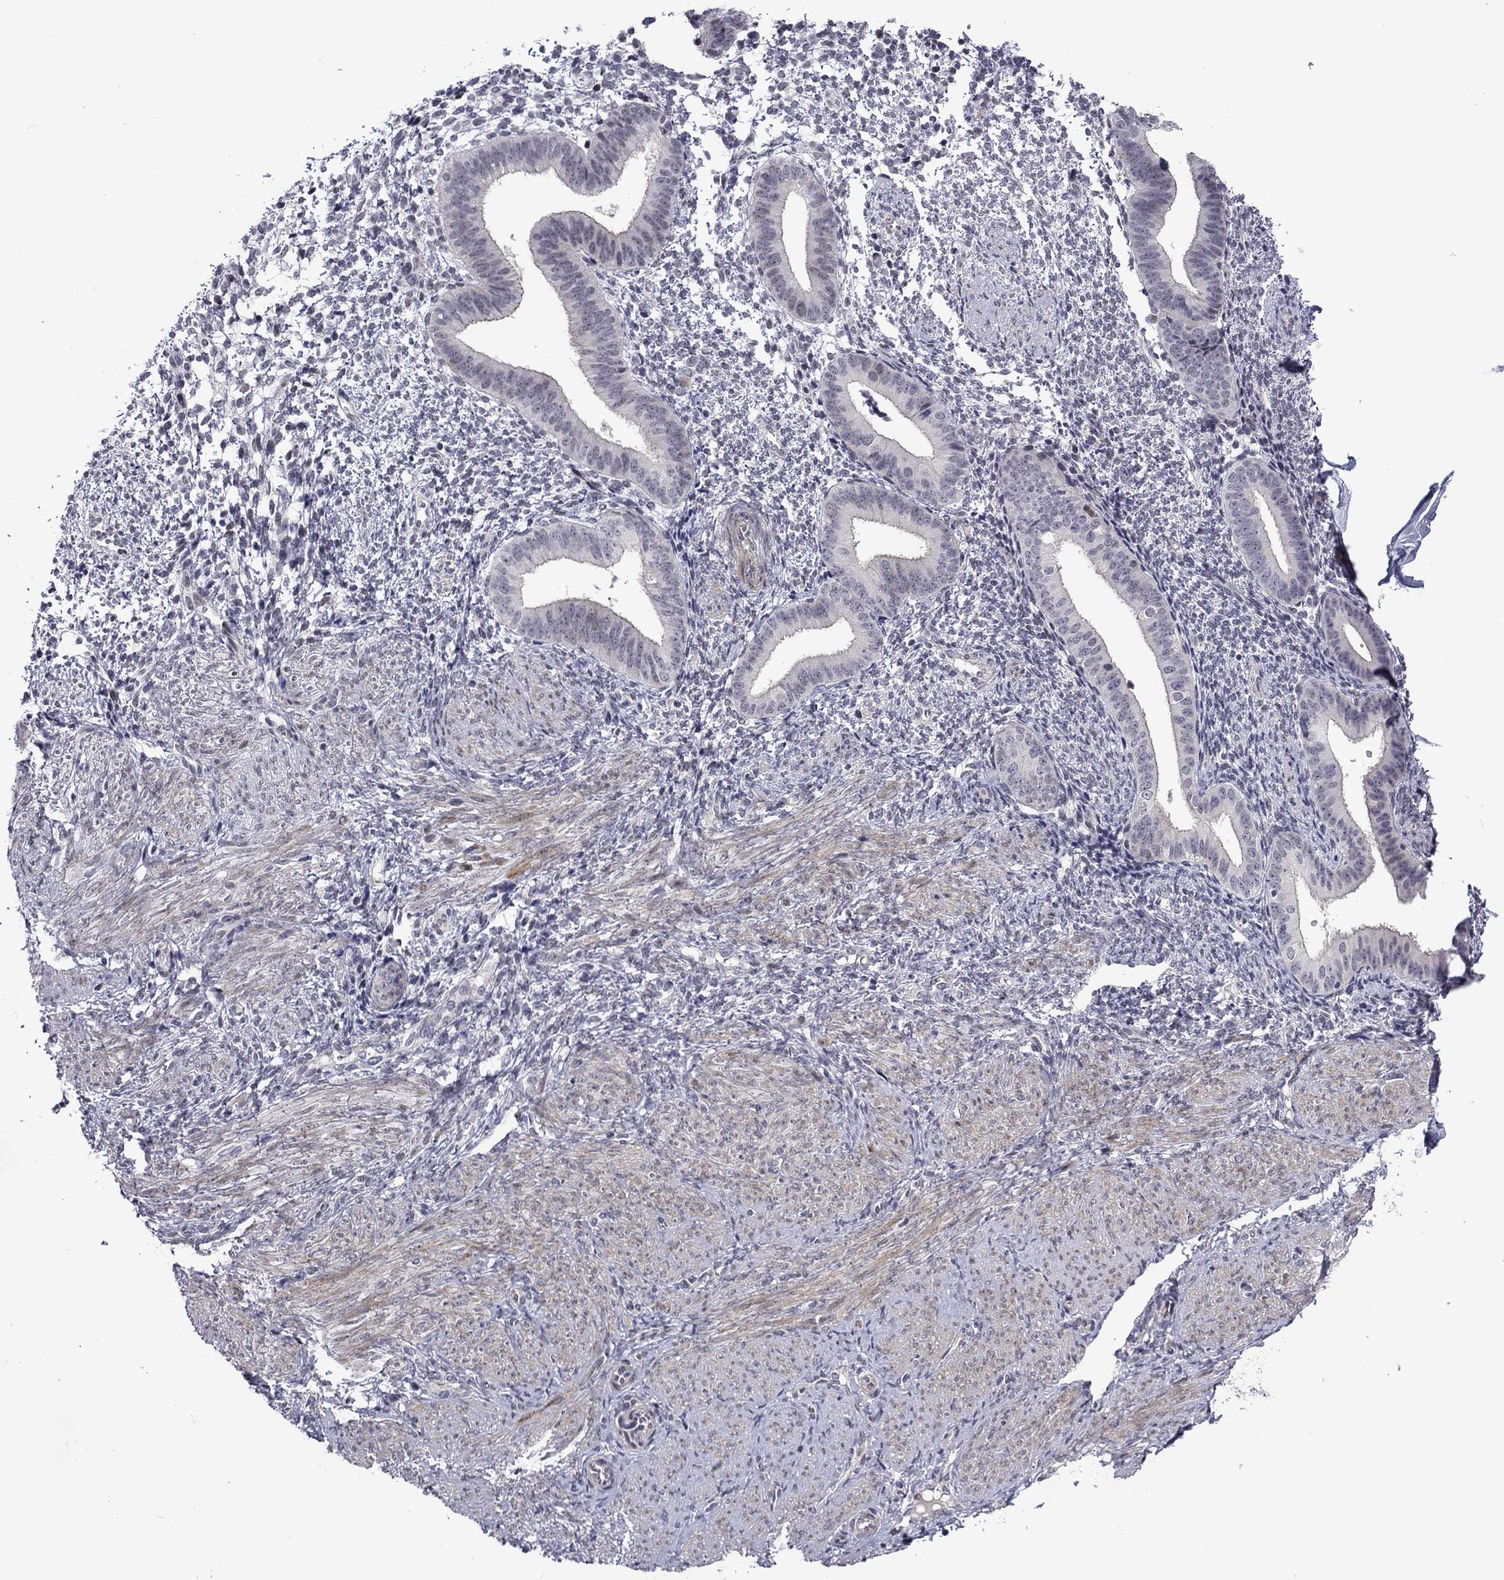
{"staining": {"intensity": "negative", "quantity": "none", "location": "none"}, "tissue": "endometrium", "cell_type": "Cells in endometrial stroma", "image_type": "normal", "snomed": [{"axis": "morphology", "description": "Normal tissue, NOS"}, {"axis": "topography", "description": "Endometrium"}], "caption": "IHC micrograph of benign human endometrium stained for a protein (brown), which displays no expression in cells in endometrial stroma.", "gene": "B3GAT1", "patient": {"sex": "female", "age": 47}}